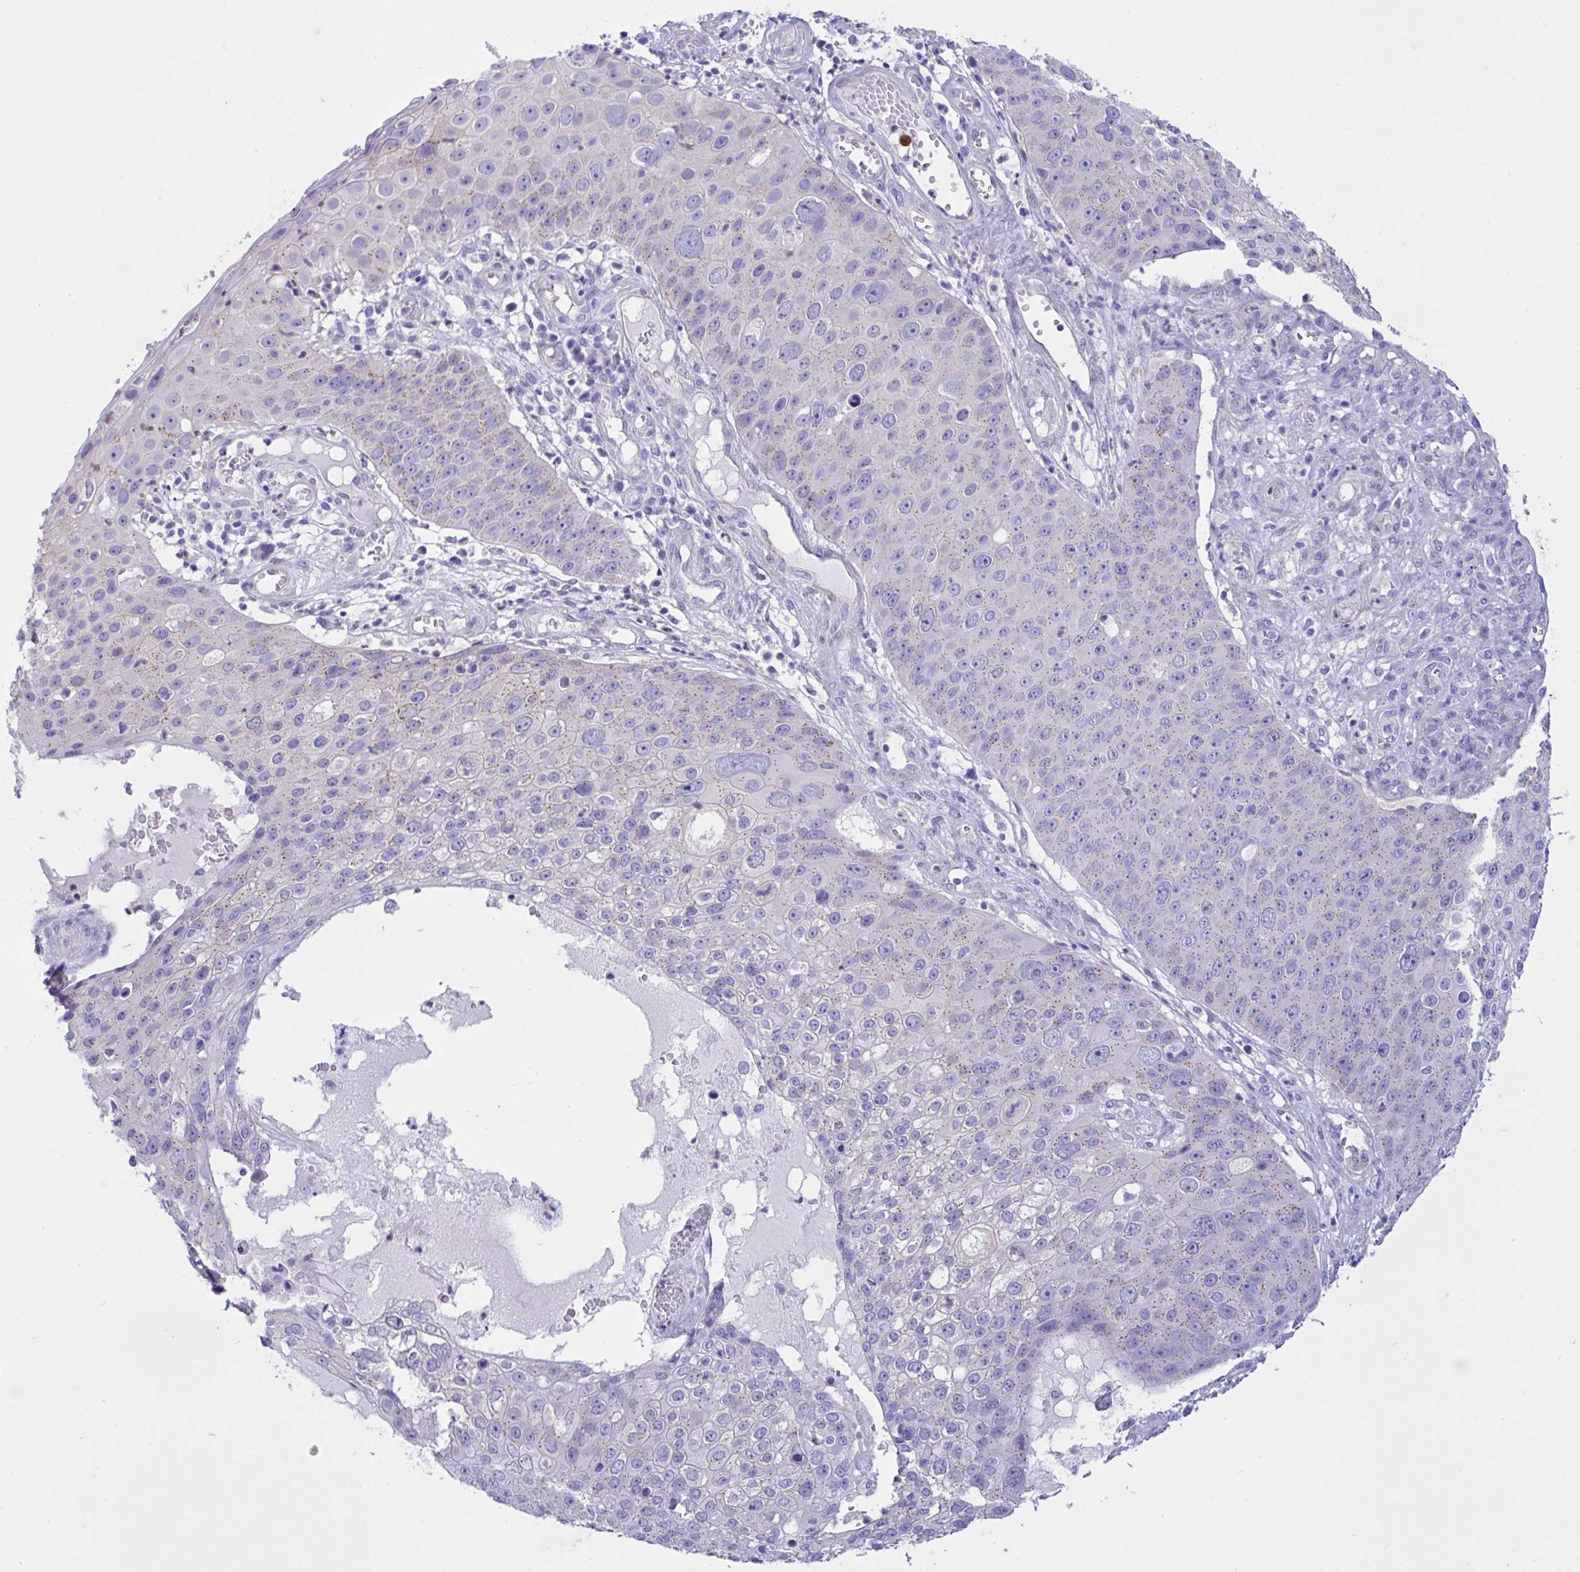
{"staining": {"intensity": "weak", "quantity": "25%-75%", "location": "cytoplasmic/membranous"}, "tissue": "skin cancer", "cell_type": "Tumor cells", "image_type": "cancer", "snomed": [{"axis": "morphology", "description": "Squamous cell carcinoma, NOS"}, {"axis": "topography", "description": "Skin"}], "caption": "Skin cancer (squamous cell carcinoma) tissue displays weak cytoplasmic/membranous staining in approximately 25%-75% of tumor cells The staining is performed using DAB brown chromogen to label protein expression. The nuclei are counter-stained blue using hematoxylin.", "gene": "RNASE3", "patient": {"sex": "male", "age": 71}}